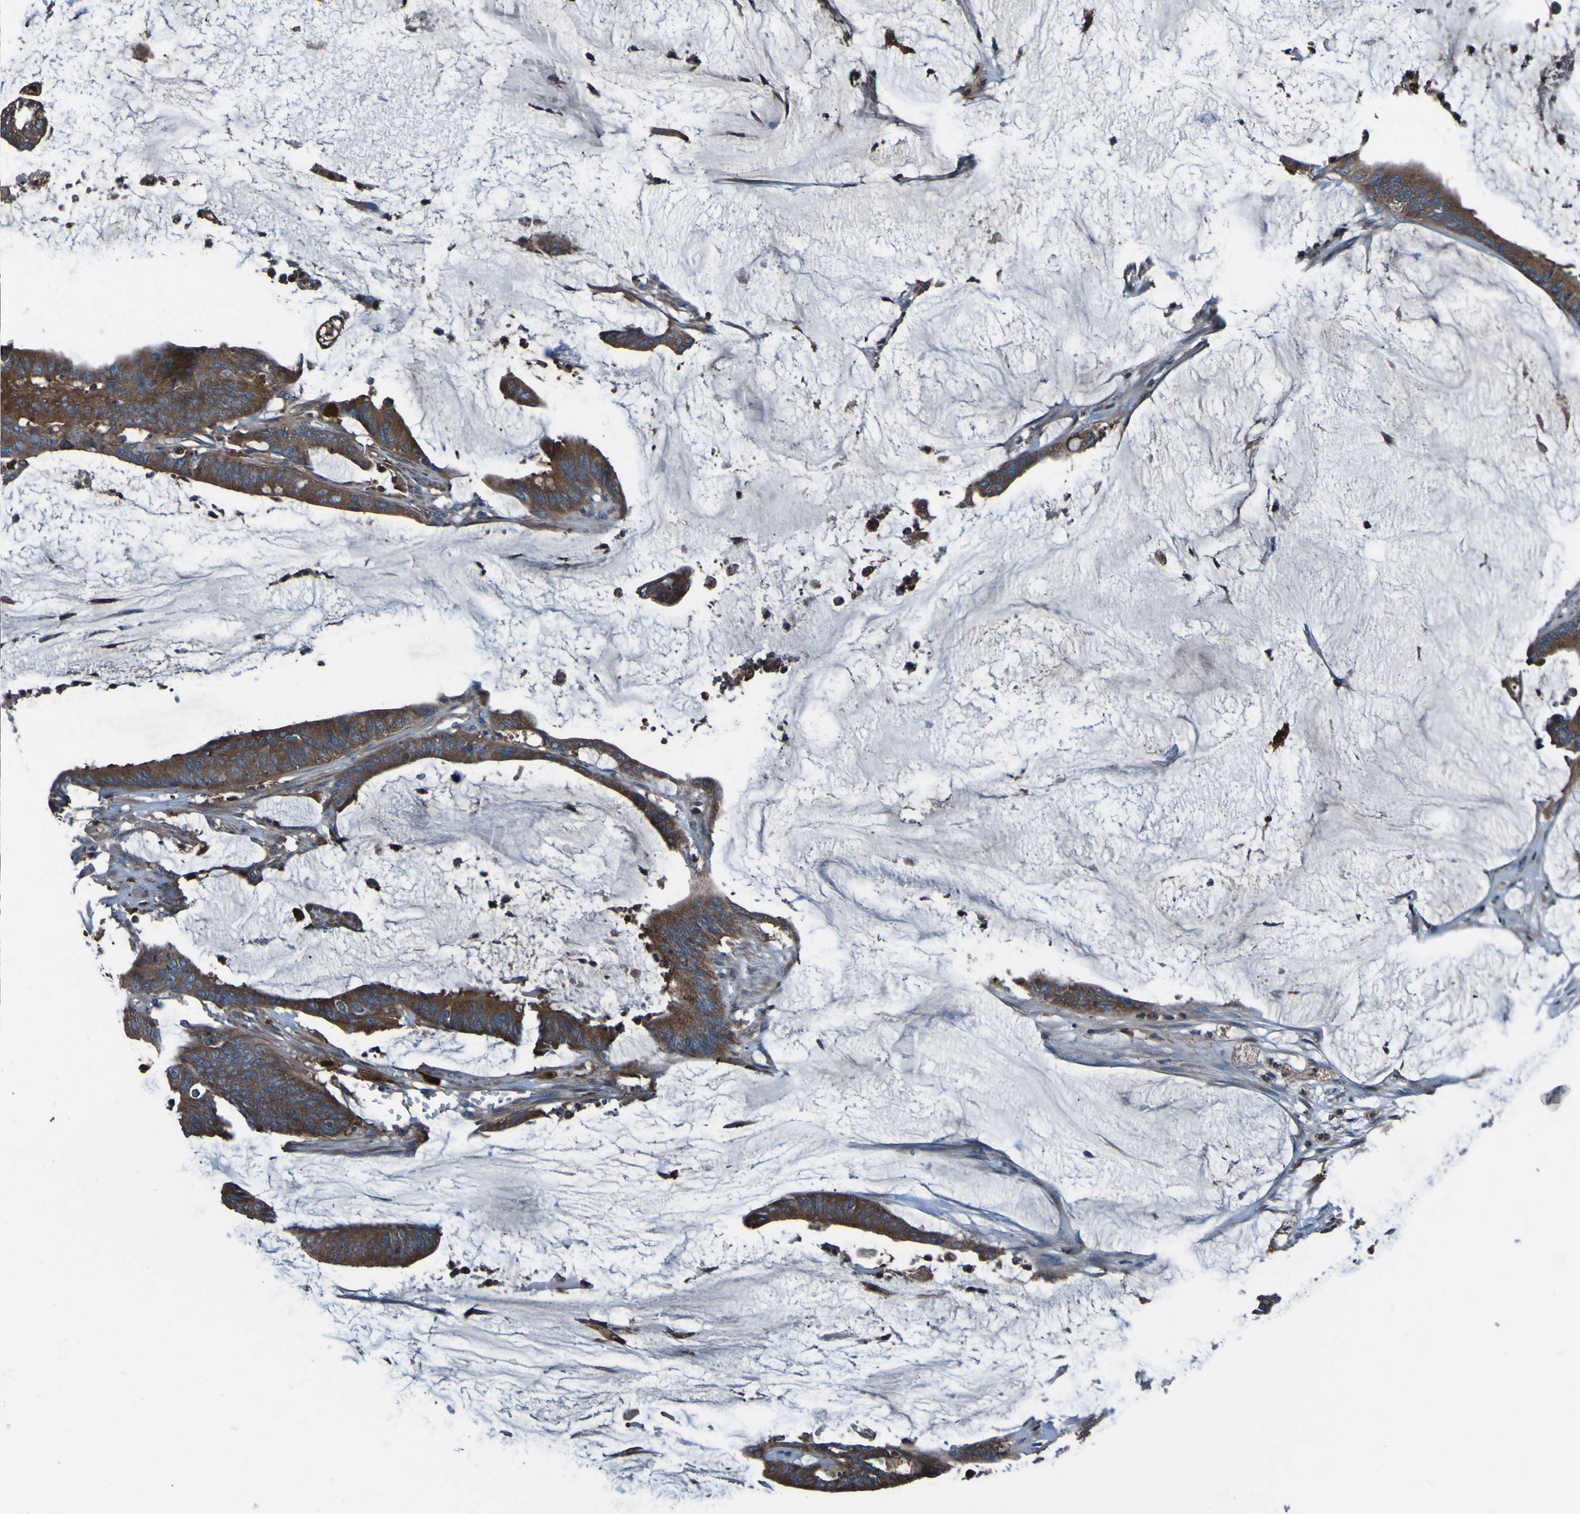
{"staining": {"intensity": "strong", "quantity": ">75%", "location": "cytoplasmic/membranous"}, "tissue": "colorectal cancer", "cell_type": "Tumor cells", "image_type": "cancer", "snomed": [{"axis": "morphology", "description": "Adenocarcinoma, NOS"}, {"axis": "topography", "description": "Rectum"}], "caption": "The immunohistochemical stain shows strong cytoplasmic/membranous positivity in tumor cells of colorectal adenocarcinoma tissue. (DAB (3,3'-diaminobenzidine) IHC with brightfield microscopy, high magnification).", "gene": "RAB5B", "patient": {"sex": "female", "age": 66}}